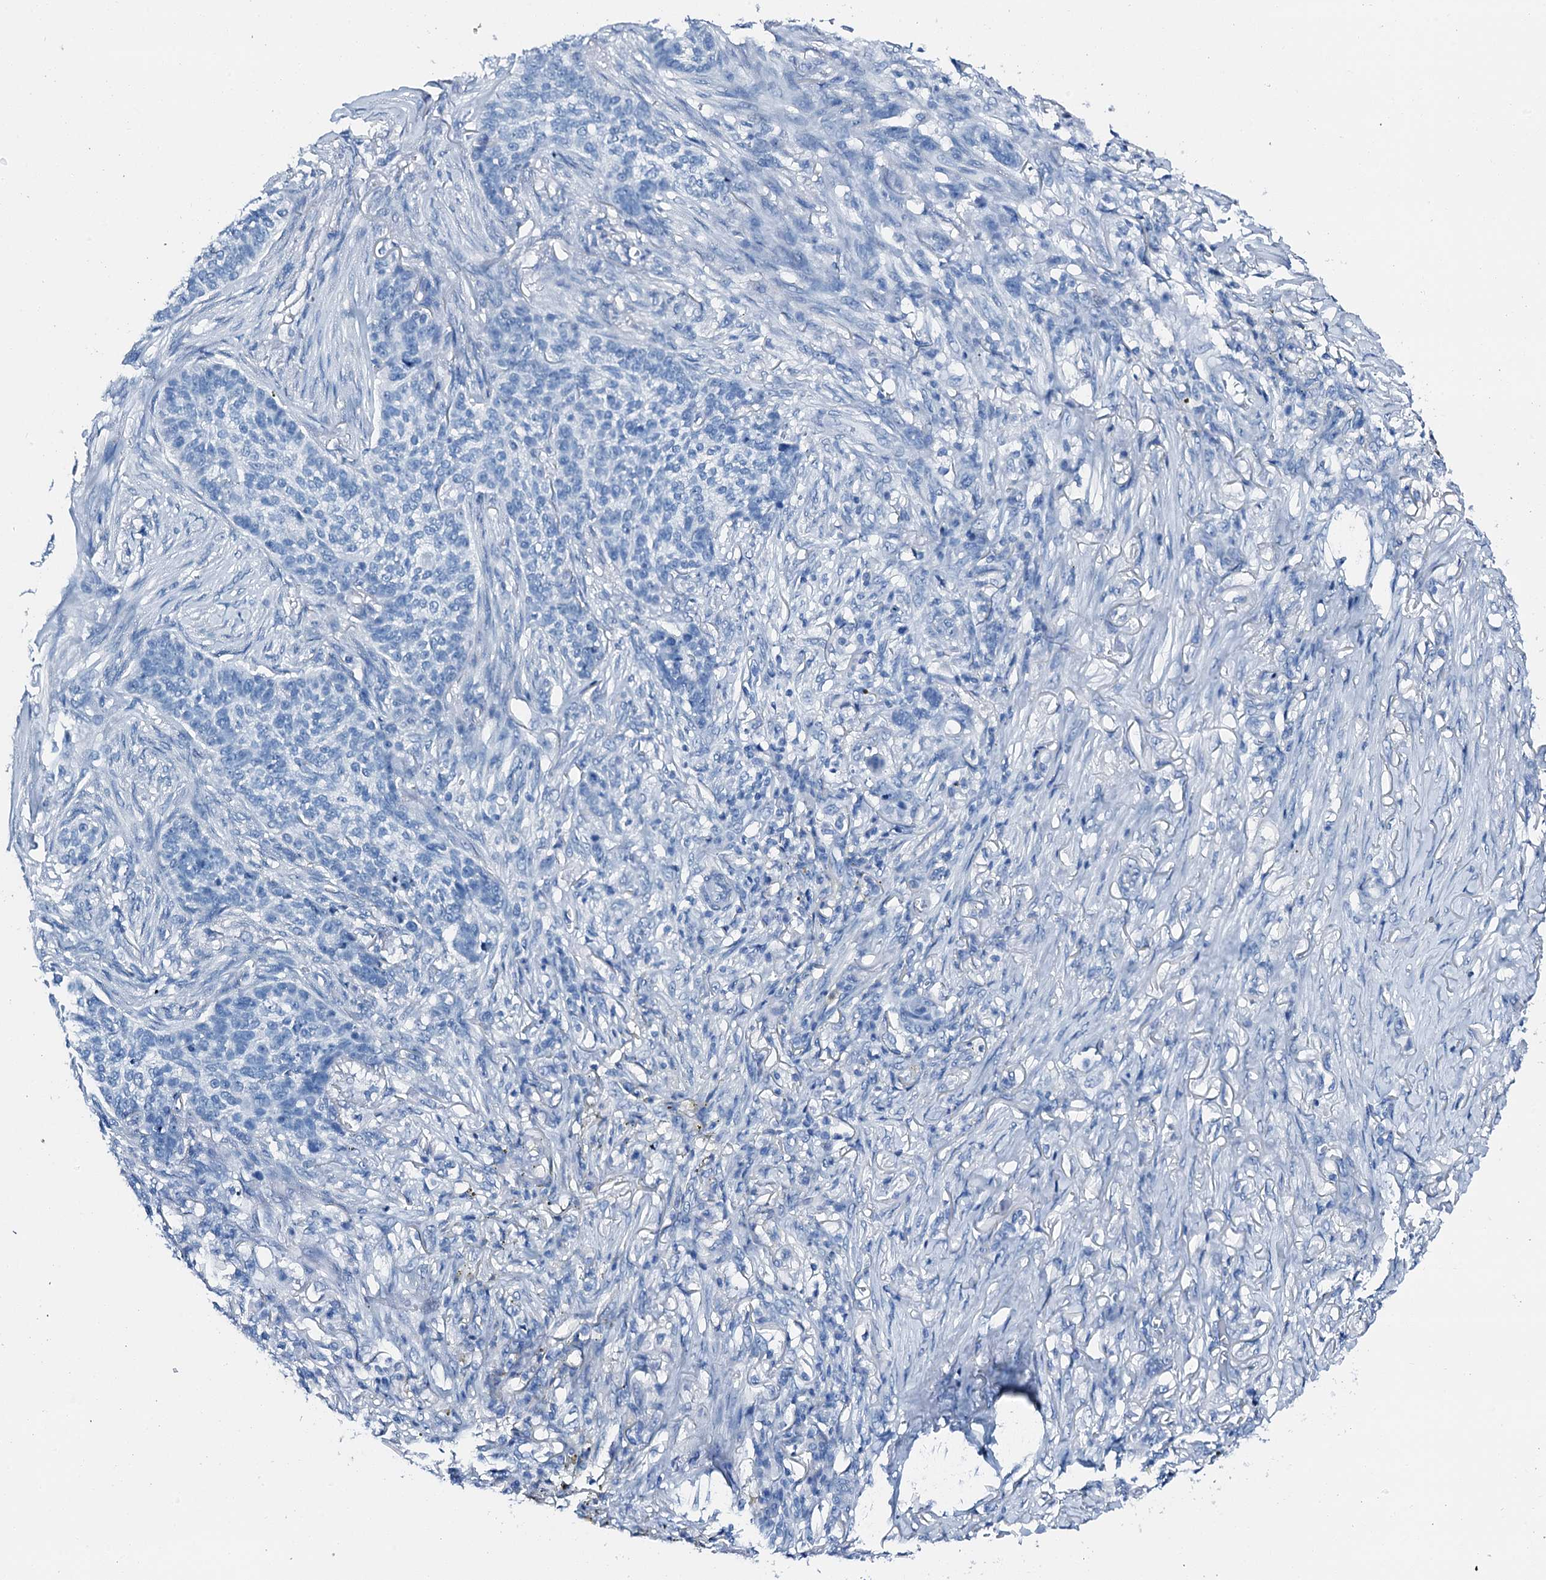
{"staining": {"intensity": "negative", "quantity": "none", "location": "none"}, "tissue": "skin cancer", "cell_type": "Tumor cells", "image_type": "cancer", "snomed": [{"axis": "morphology", "description": "Basal cell carcinoma"}, {"axis": "topography", "description": "Skin"}], "caption": "Skin basal cell carcinoma was stained to show a protein in brown. There is no significant expression in tumor cells.", "gene": "PTH", "patient": {"sex": "male", "age": 85}}